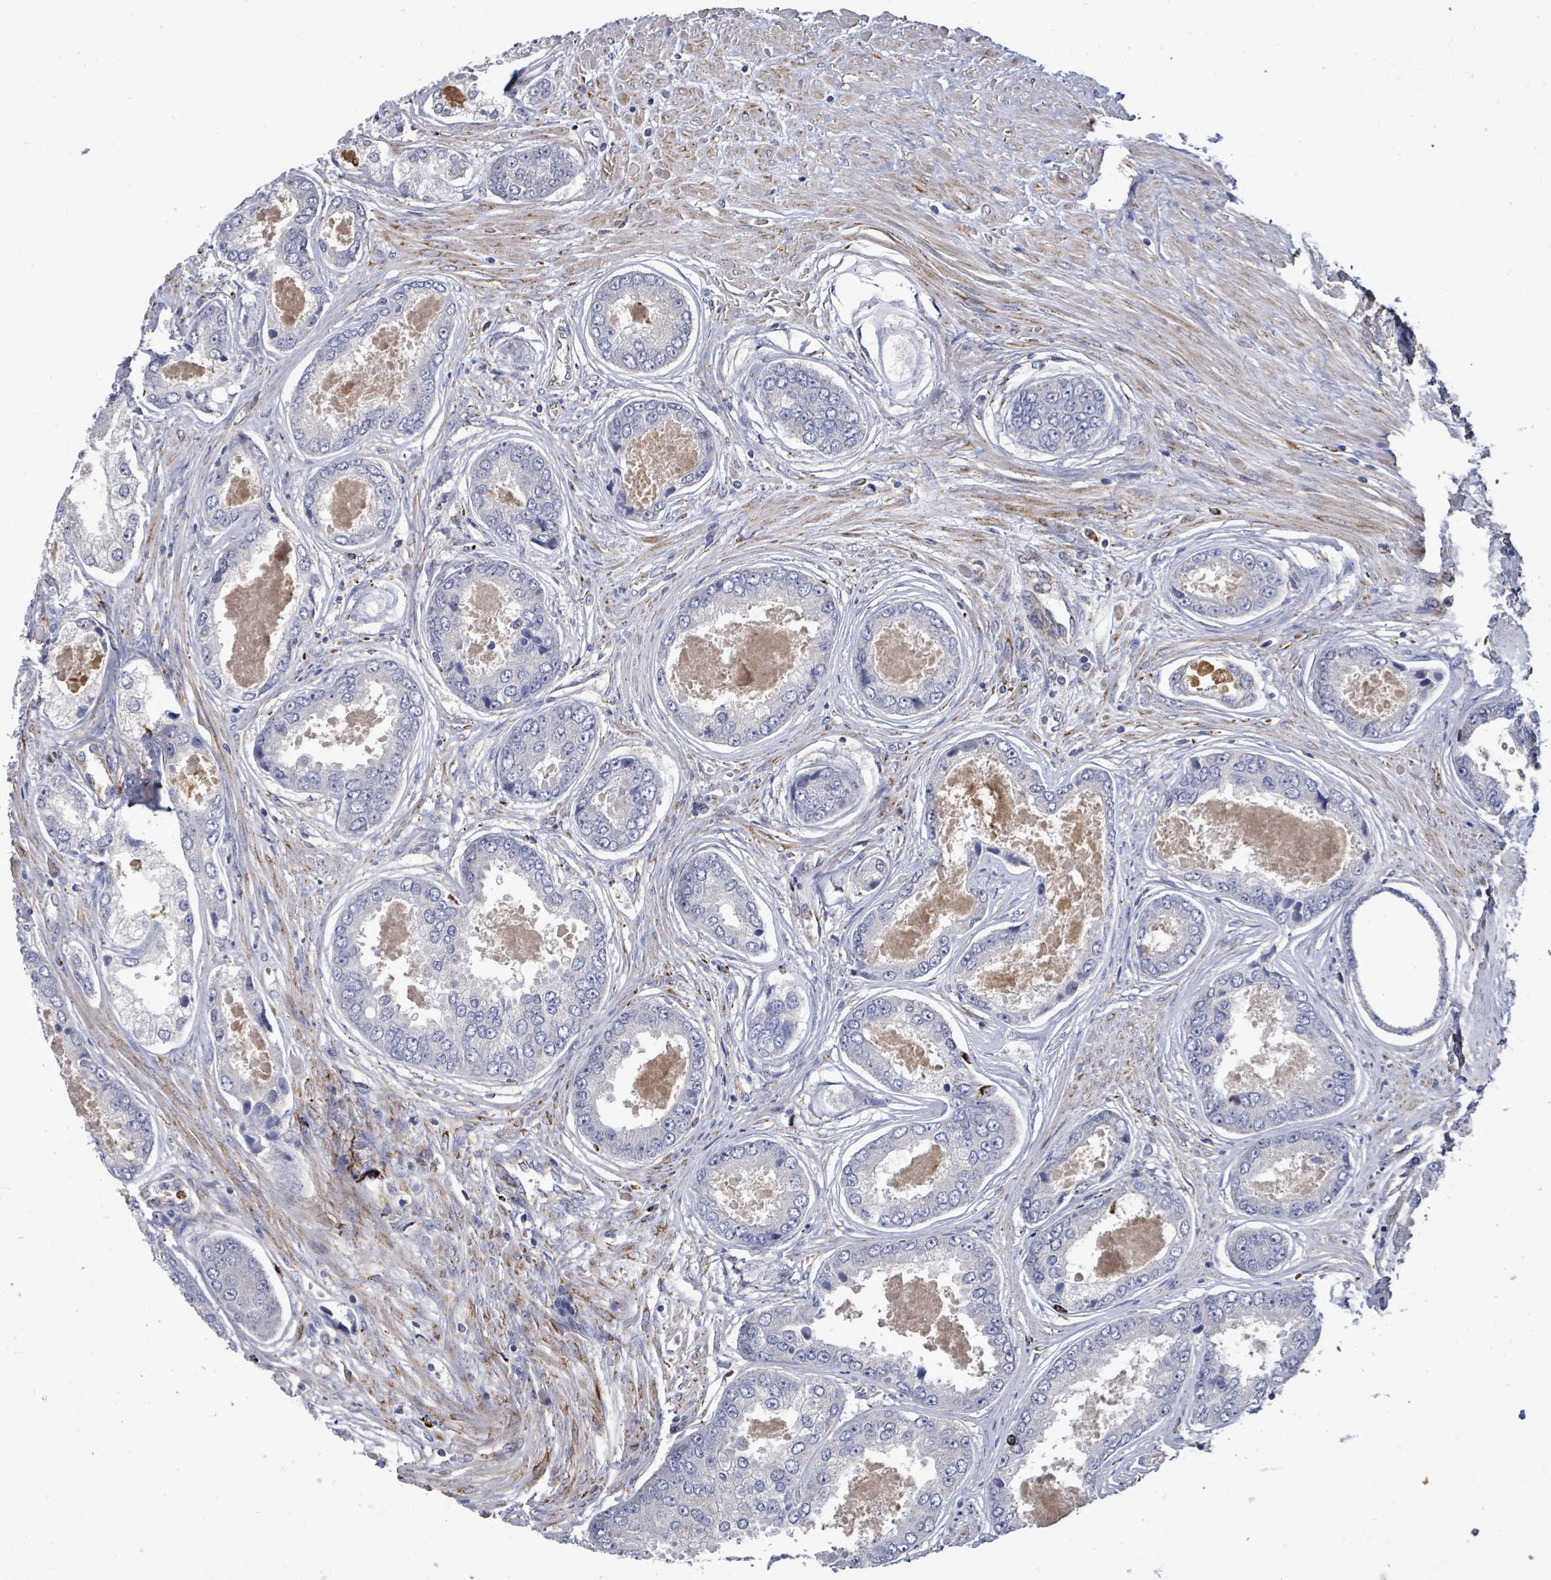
{"staining": {"intensity": "negative", "quantity": "none", "location": "none"}, "tissue": "prostate cancer", "cell_type": "Tumor cells", "image_type": "cancer", "snomed": [{"axis": "morphology", "description": "Adenocarcinoma, Low grade"}, {"axis": "topography", "description": "Prostate"}], "caption": "Prostate cancer was stained to show a protein in brown. There is no significant positivity in tumor cells. Nuclei are stained in blue.", "gene": "MTMR12", "patient": {"sex": "male", "age": 68}}